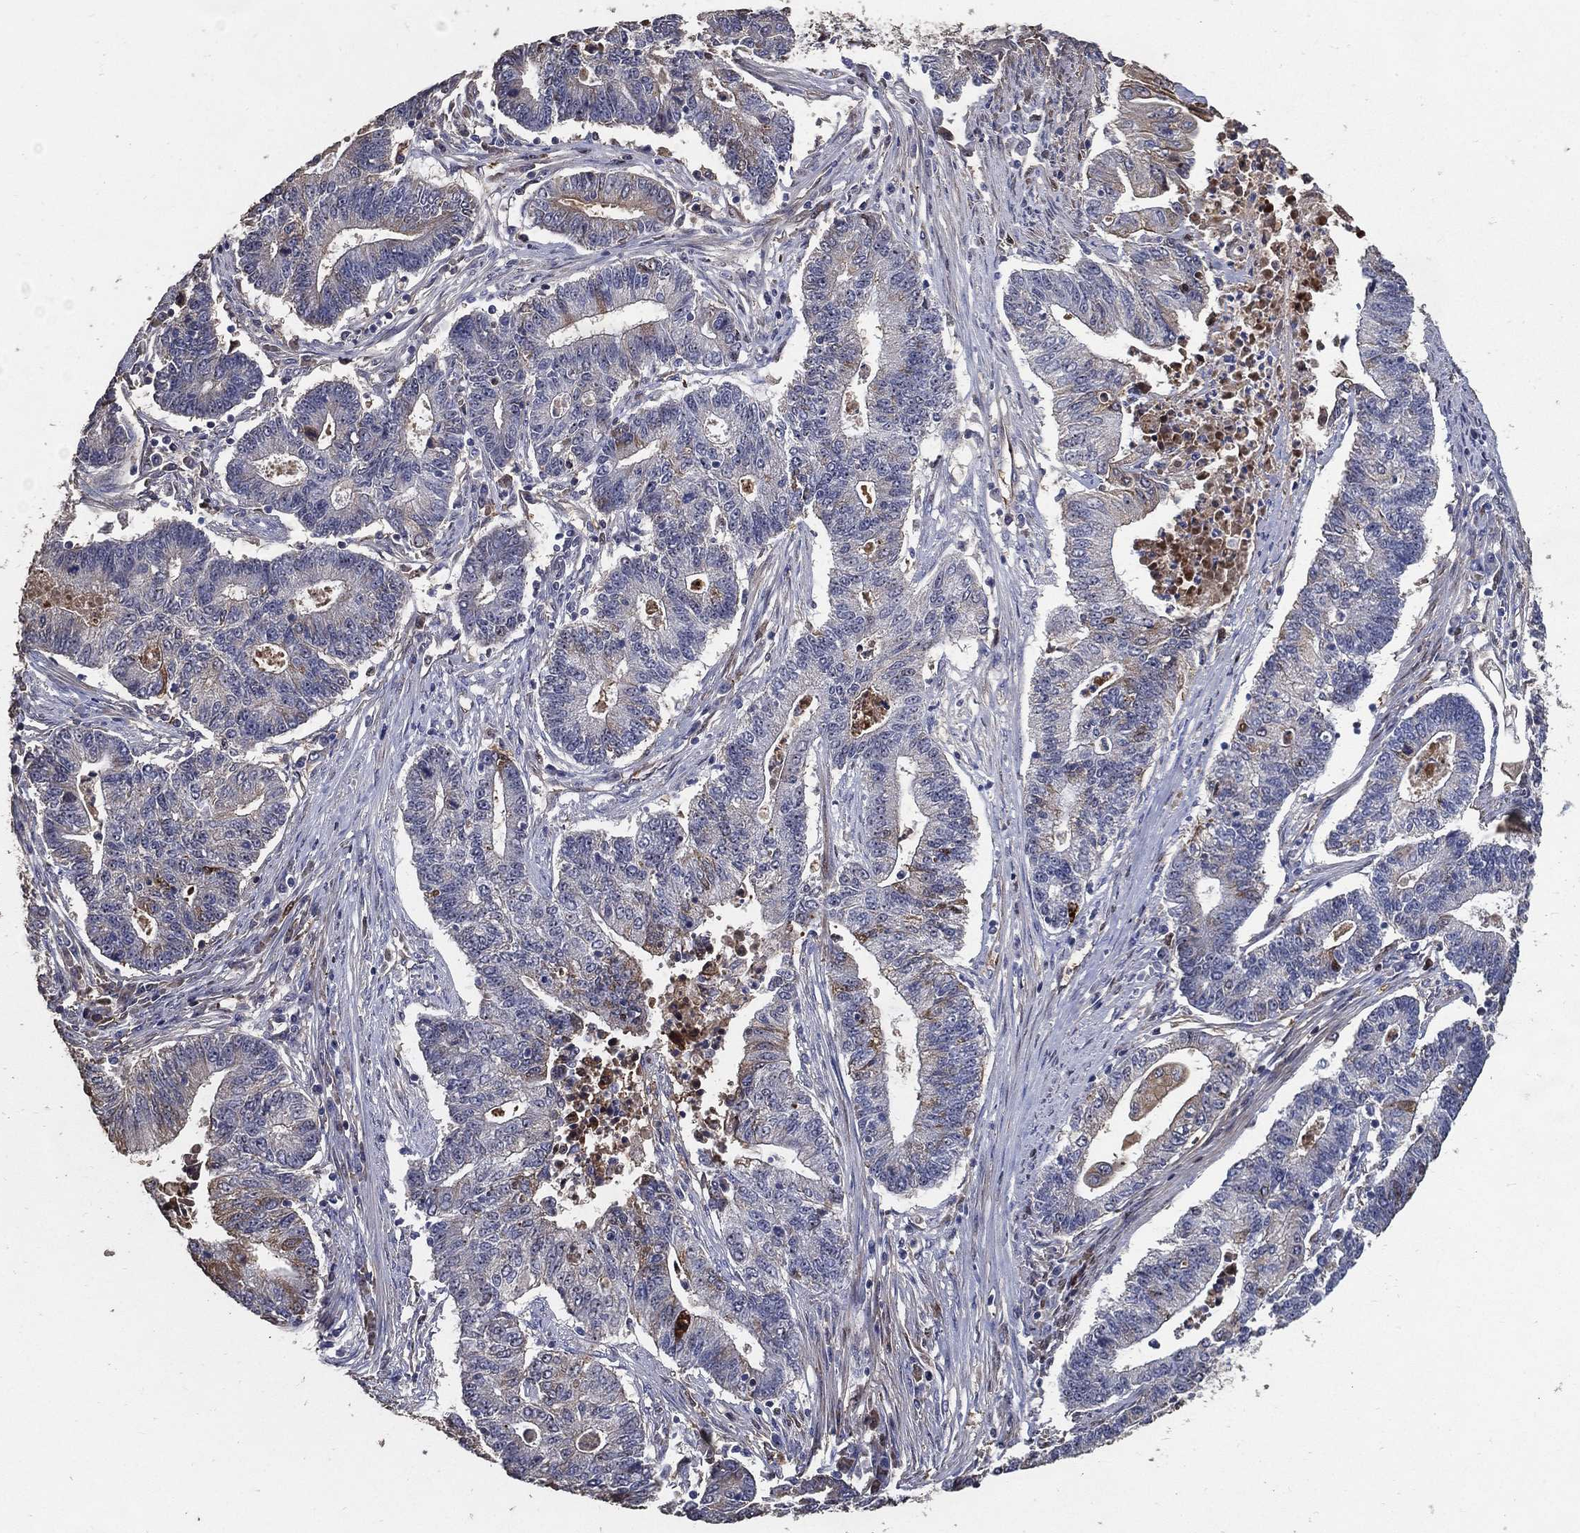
{"staining": {"intensity": "weak", "quantity": "<25%", "location": "cytoplasmic/membranous"}, "tissue": "endometrial cancer", "cell_type": "Tumor cells", "image_type": "cancer", "snomed": [{"axis": "morphology", "description": "Adenocarcinoma, NOS"}, {"axis": "topography", "description": "Uterus"}, {"axis": "topography", "description": "Endometrium"}], "caption": "DAB (3,3'-diaminobenzidine) immunohistochemical staining of human endometrial adenocarcinoma displays no significant positivity in tumor cells.", "gene": "EFNA1", "patient": {"sex": "female", "age": 54}}